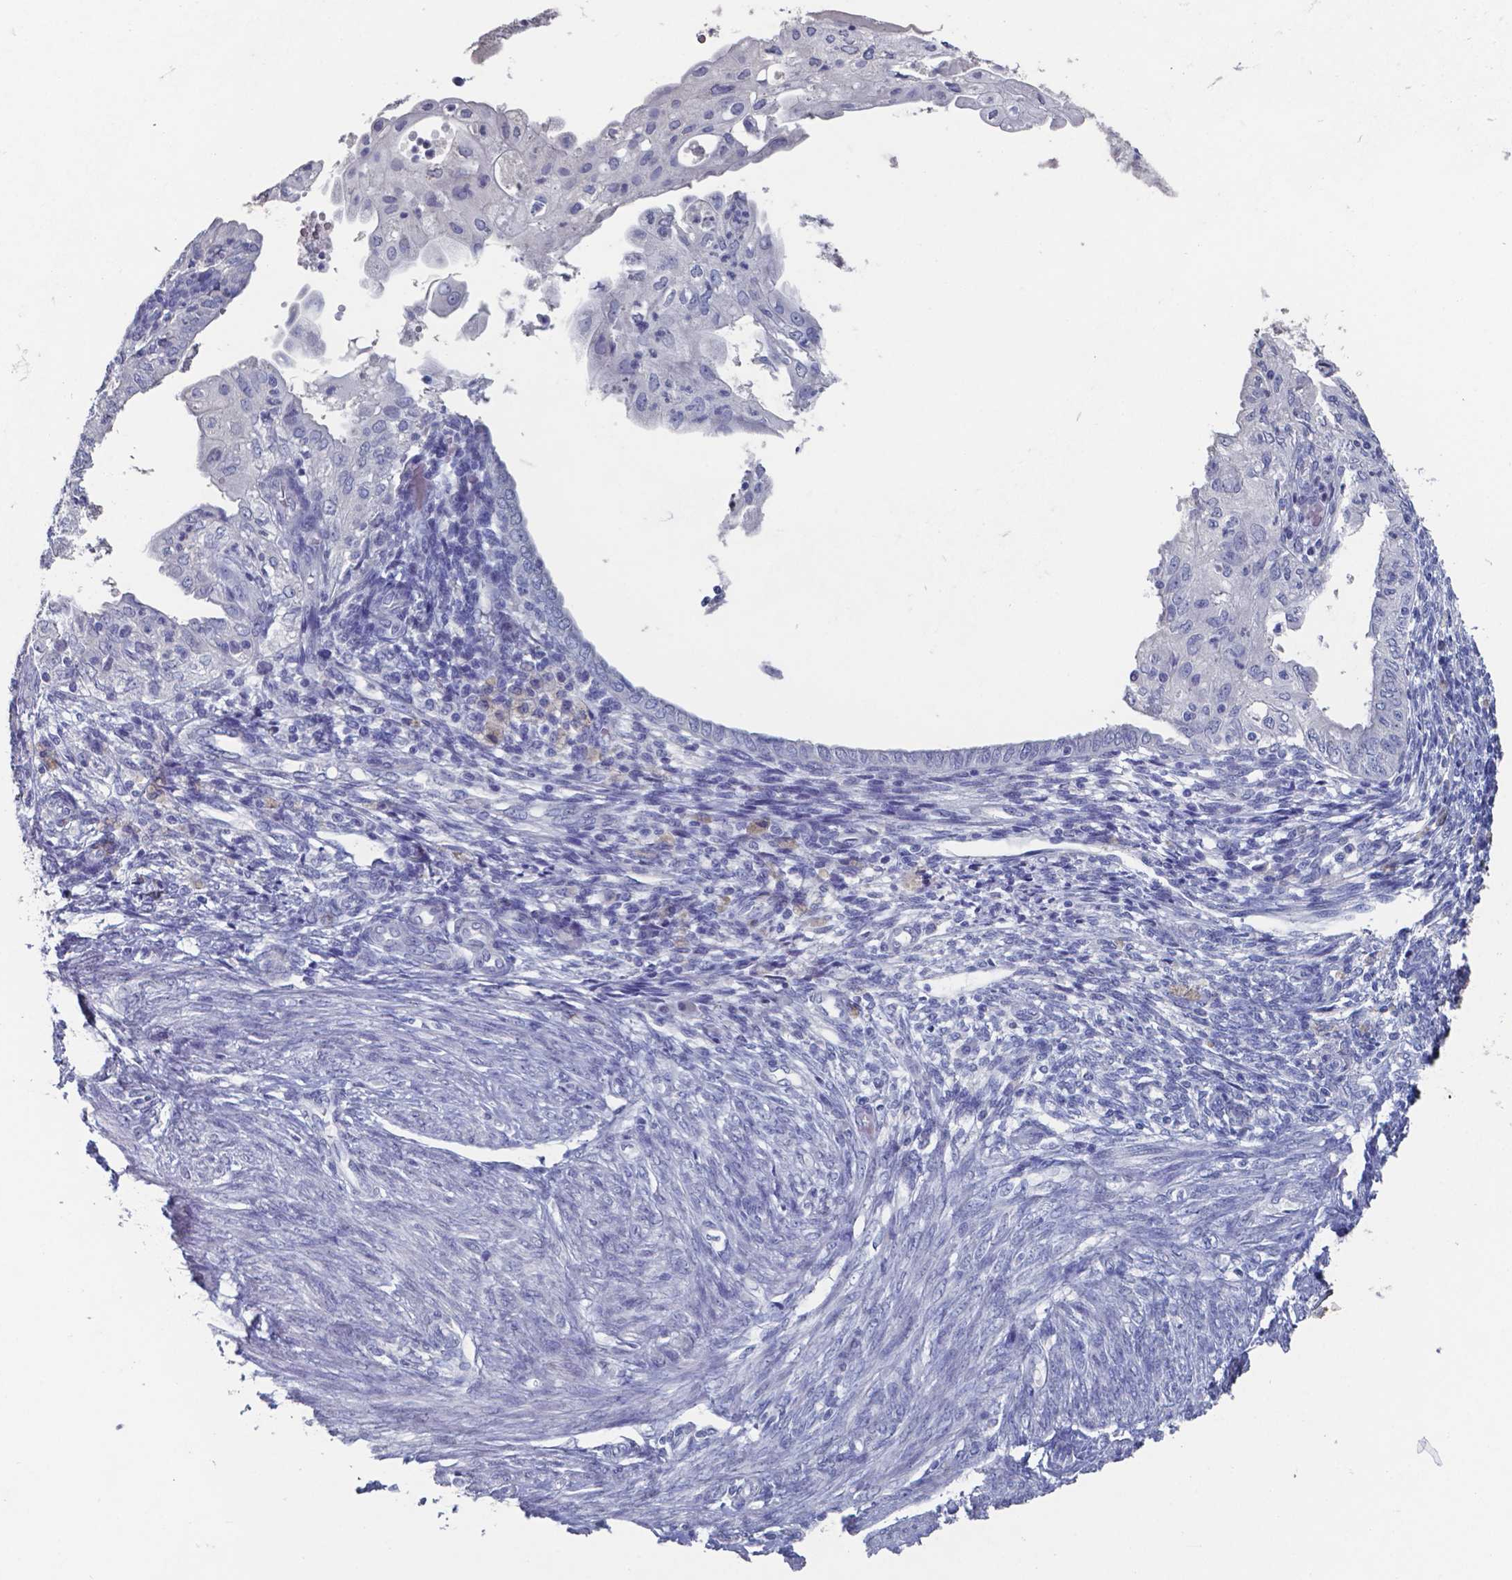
{"staining": {"intensity": "negative", "quantity": "none", "location": "none"}, "tissue": "endometrial cancer", "cell_type": "Tumor cells", "image_type": "cancer", "snomed": [{"axis": "morphology", "description": "Adenocarcinoma, NOS"}, {"axis": "topography", "description": "Endometrium"}], "caption": "This is an IHC image of adenocarcinoma (endometrial). There is no positivity in tumor cells.", "gene": "PLA2R1", "patient": {"sex": "female", "age": 68}}